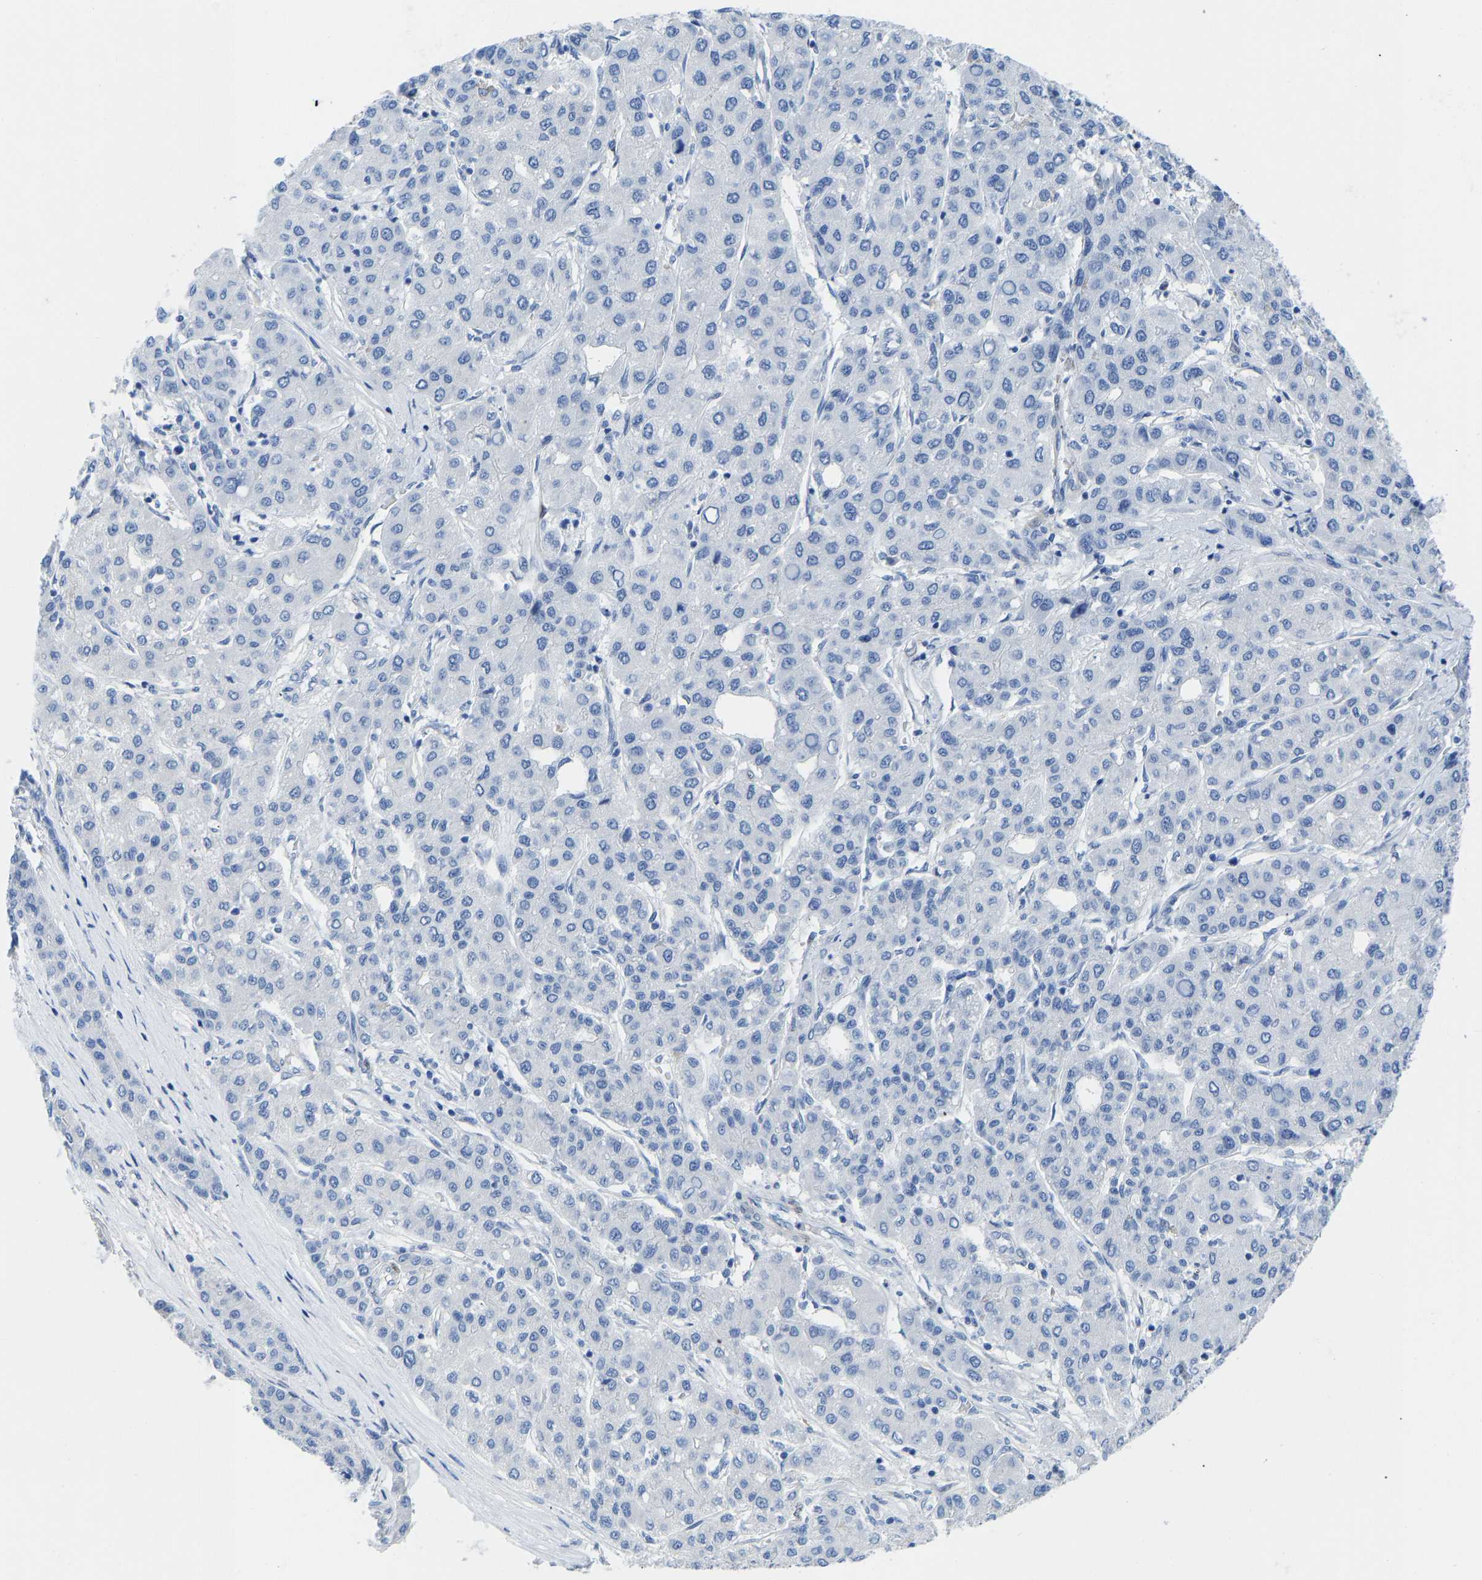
{"staining": {"intensity": "negative", "quantity": "none", "location": "none"}, "tissue": "liver cancer", "cell_type": "Tumor cells", "image_type": "cancer", "snomed": [{"axis": "morphology", "description": "Carcinoma, Hepatocellular, NOS"}, {"axis": "topography", "description": "Liver"}], "caption": "The photomicrograph demonstrates no staining of tumor cells in liver hepatocellular carcinoma.", "gene": "NKAIN3", "patient": {"sex": "male", "age": 65}}